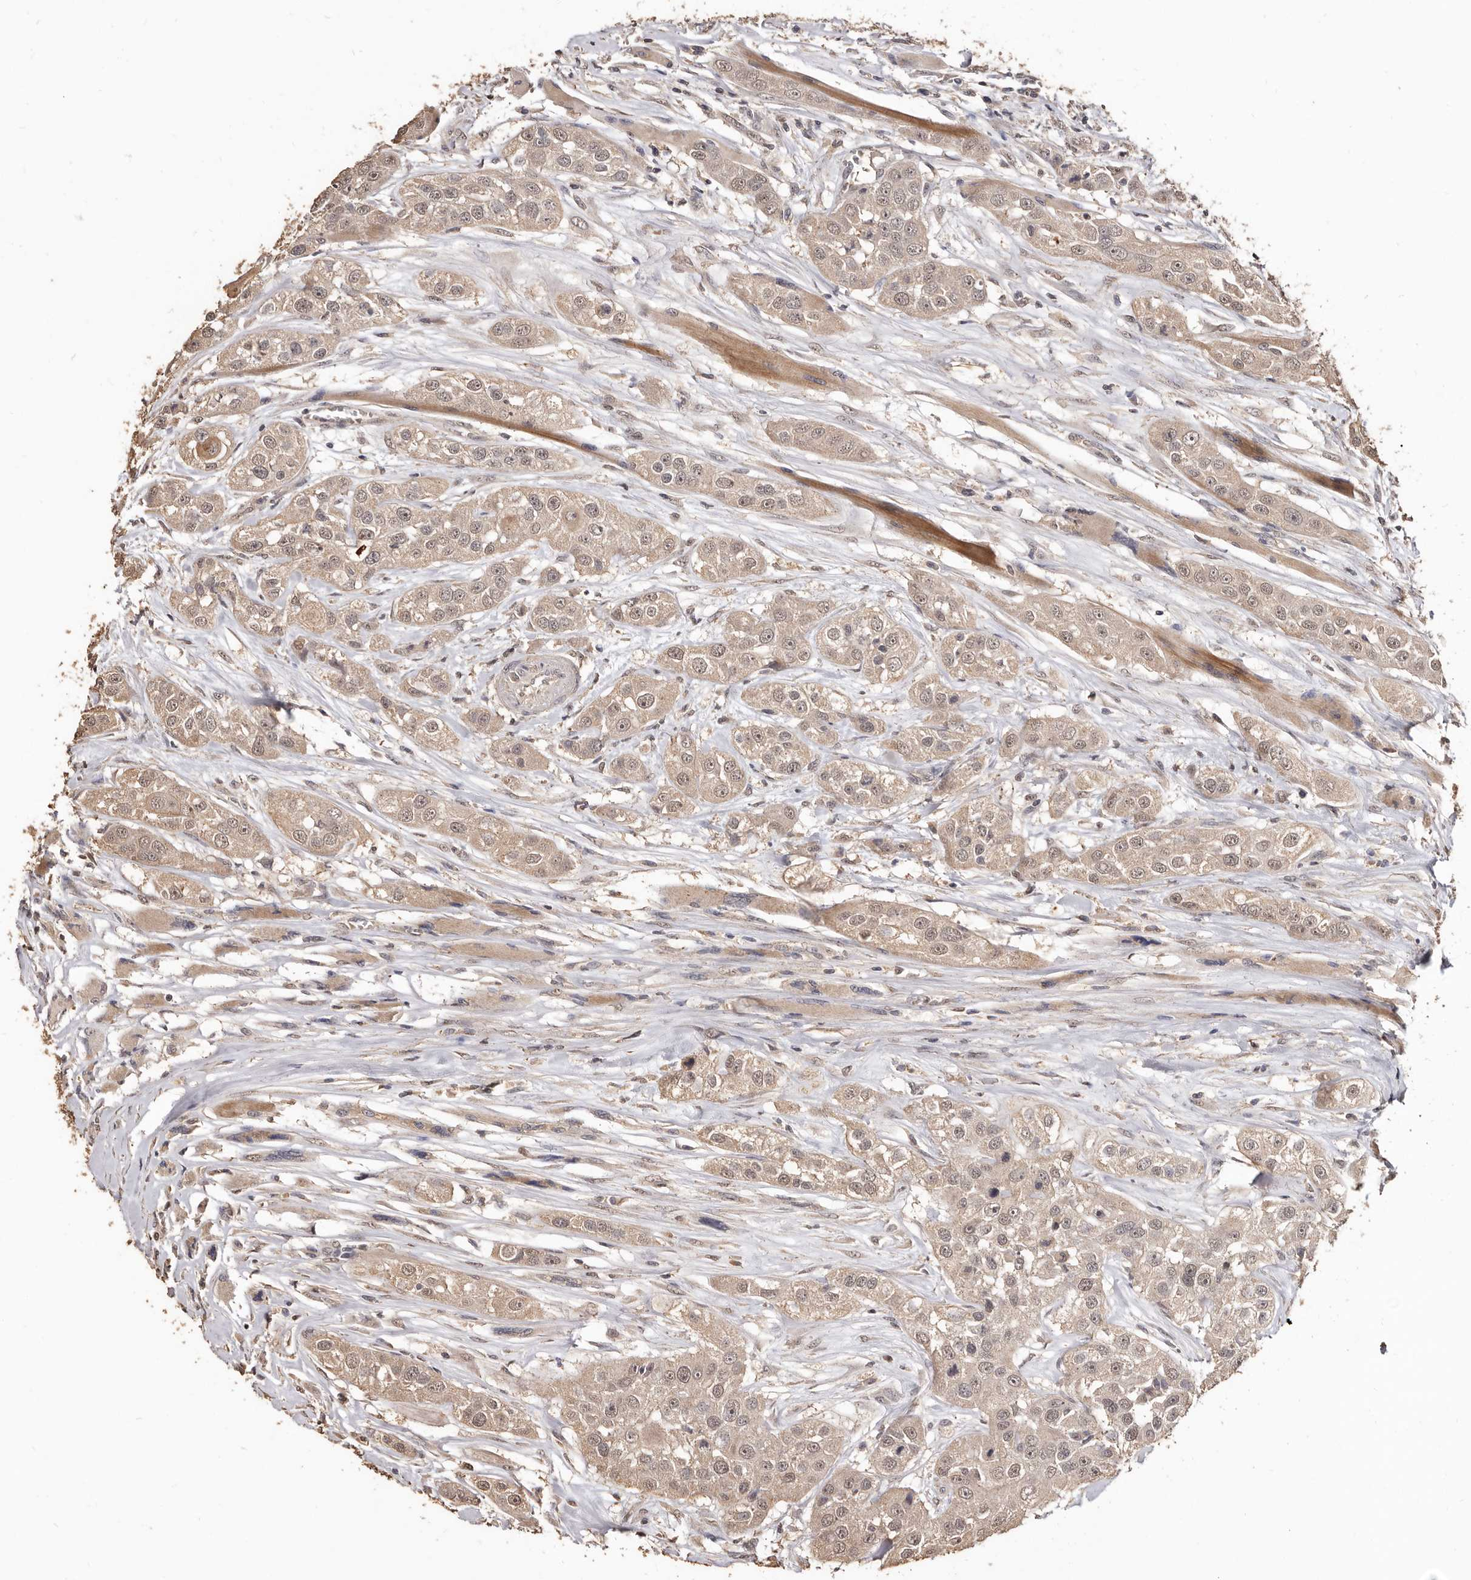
{"staining": {"intensity": "weak", "quantity": ">75%", "location": "cytoplasmic/membranous,nuclear"}, "tissue": "head and neck cancer", "cell_type": "Tumor cells", "image_type": "cancer", "snomed": [{"axis": "morphology", "description": "Normal tissue, NOS"}, {"axis": "morphology", "description": "Squamous cell carcinoma, NOS"}, {"axis": "topography", "description": "Skeletal muscle"}, {"axis": "topography", "description": "Head-Neck"}], "caption": "Weak cytoplasmic/membranous and nuclear protein positivity is present in approximately >75% of tumor cells in head and neck cancer.", "gene": "INAVA", "patient": {"sex": "male", "age": 51}}